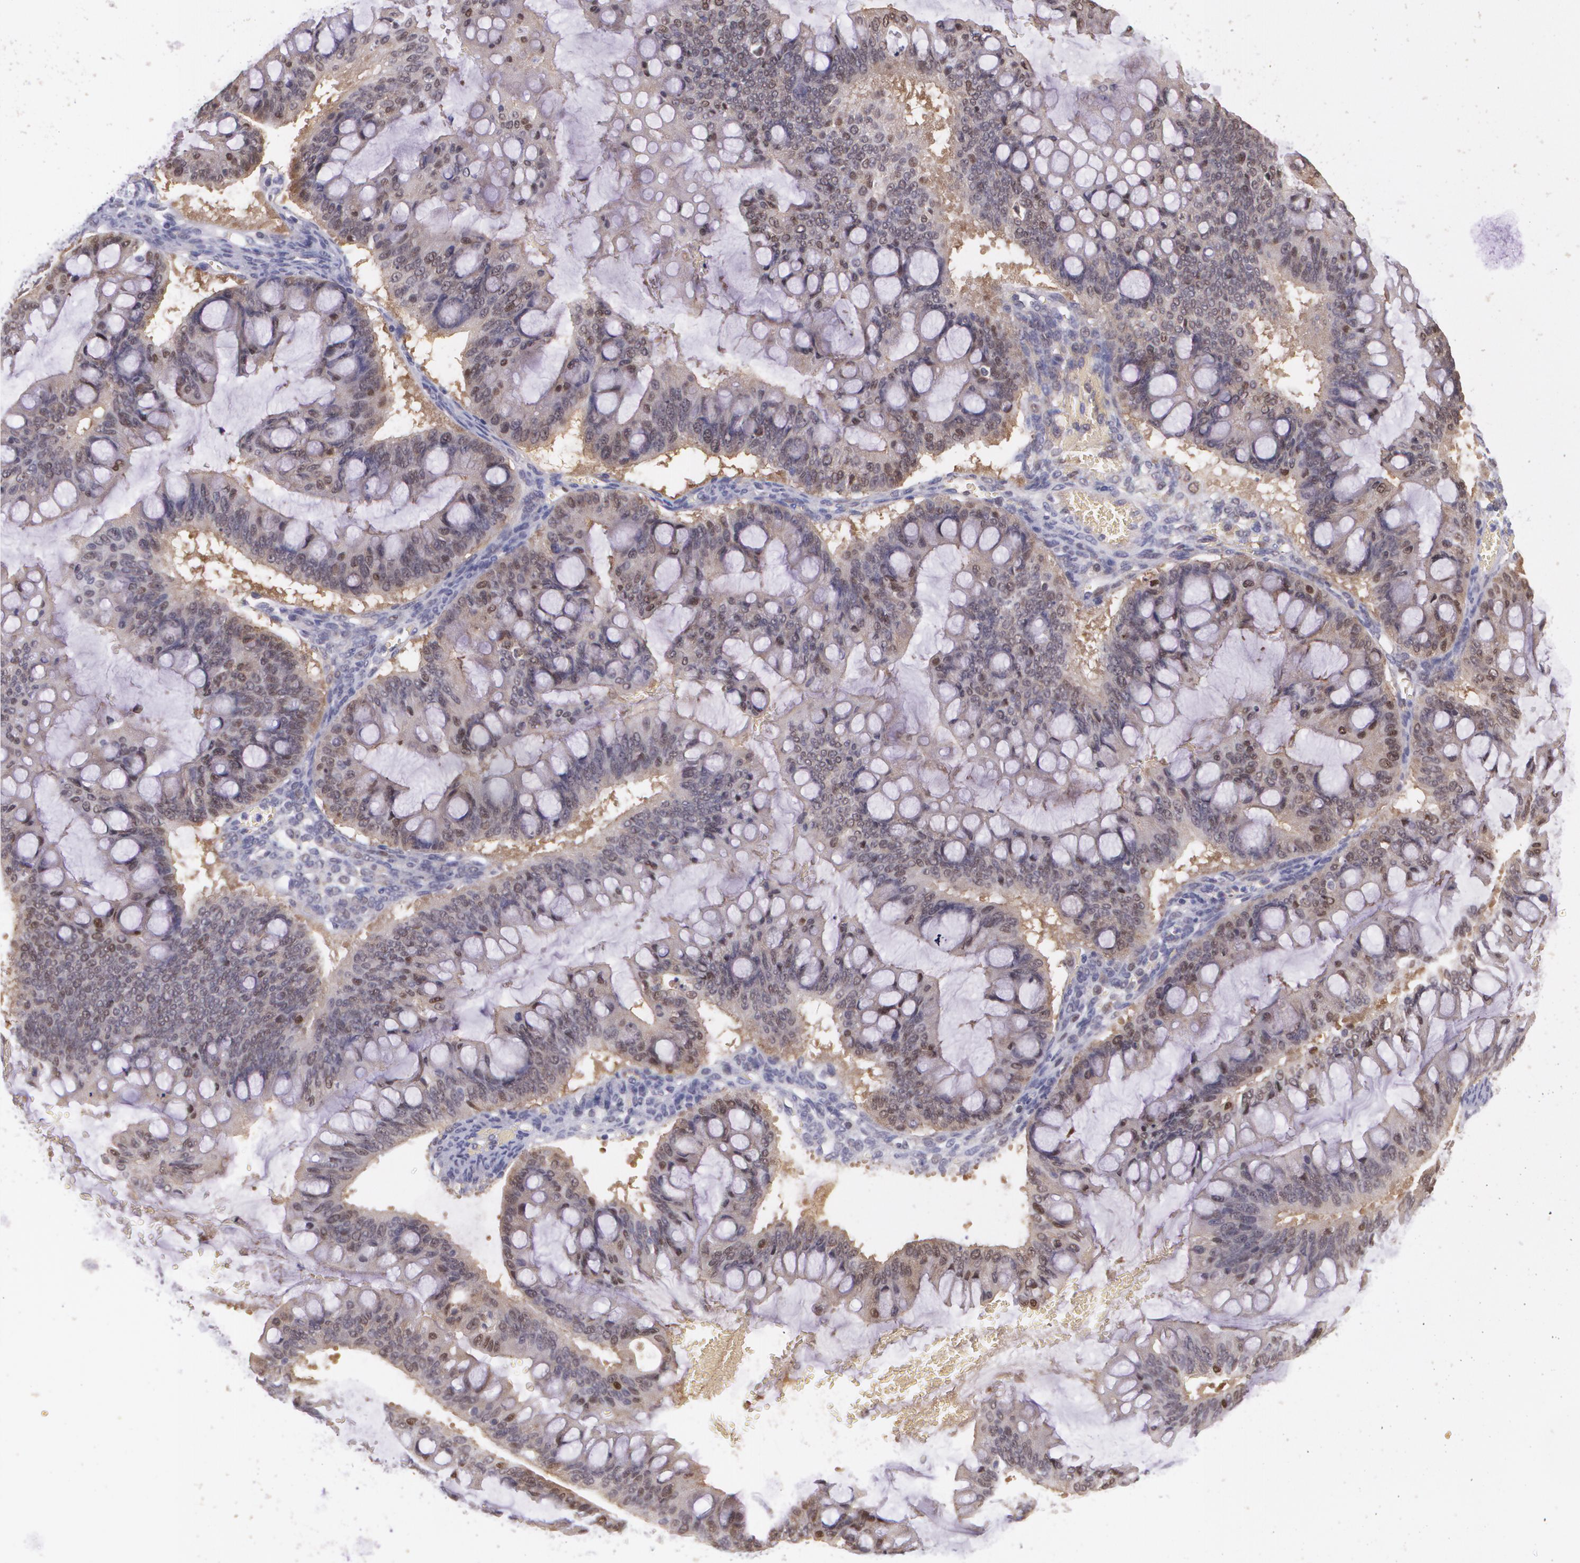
{"staining": {"intensity": "weak", "quantity": "25%-75%", "location": "cytoplasmic/membranous,nuclear"}, "tissue": "ovarian cancer", "cell_type": "Tumor cells", "image_type": "cancer", "snomed": [{"axis": "morphology", "description": "Cystadenocarcinoma, mucinous, NOS"}, {"axis": "topography", "description": "Ovary"}], "caption": "This is an image of immunohistochemistry staining of mucinous cystadenocarcinoma (ovarian), which shows weak positivity in the cytoplasmic/membranous and nuclear of tumor cells.", "gene": "HSPH1", "patient": {"sex": "female", "age": 73}}